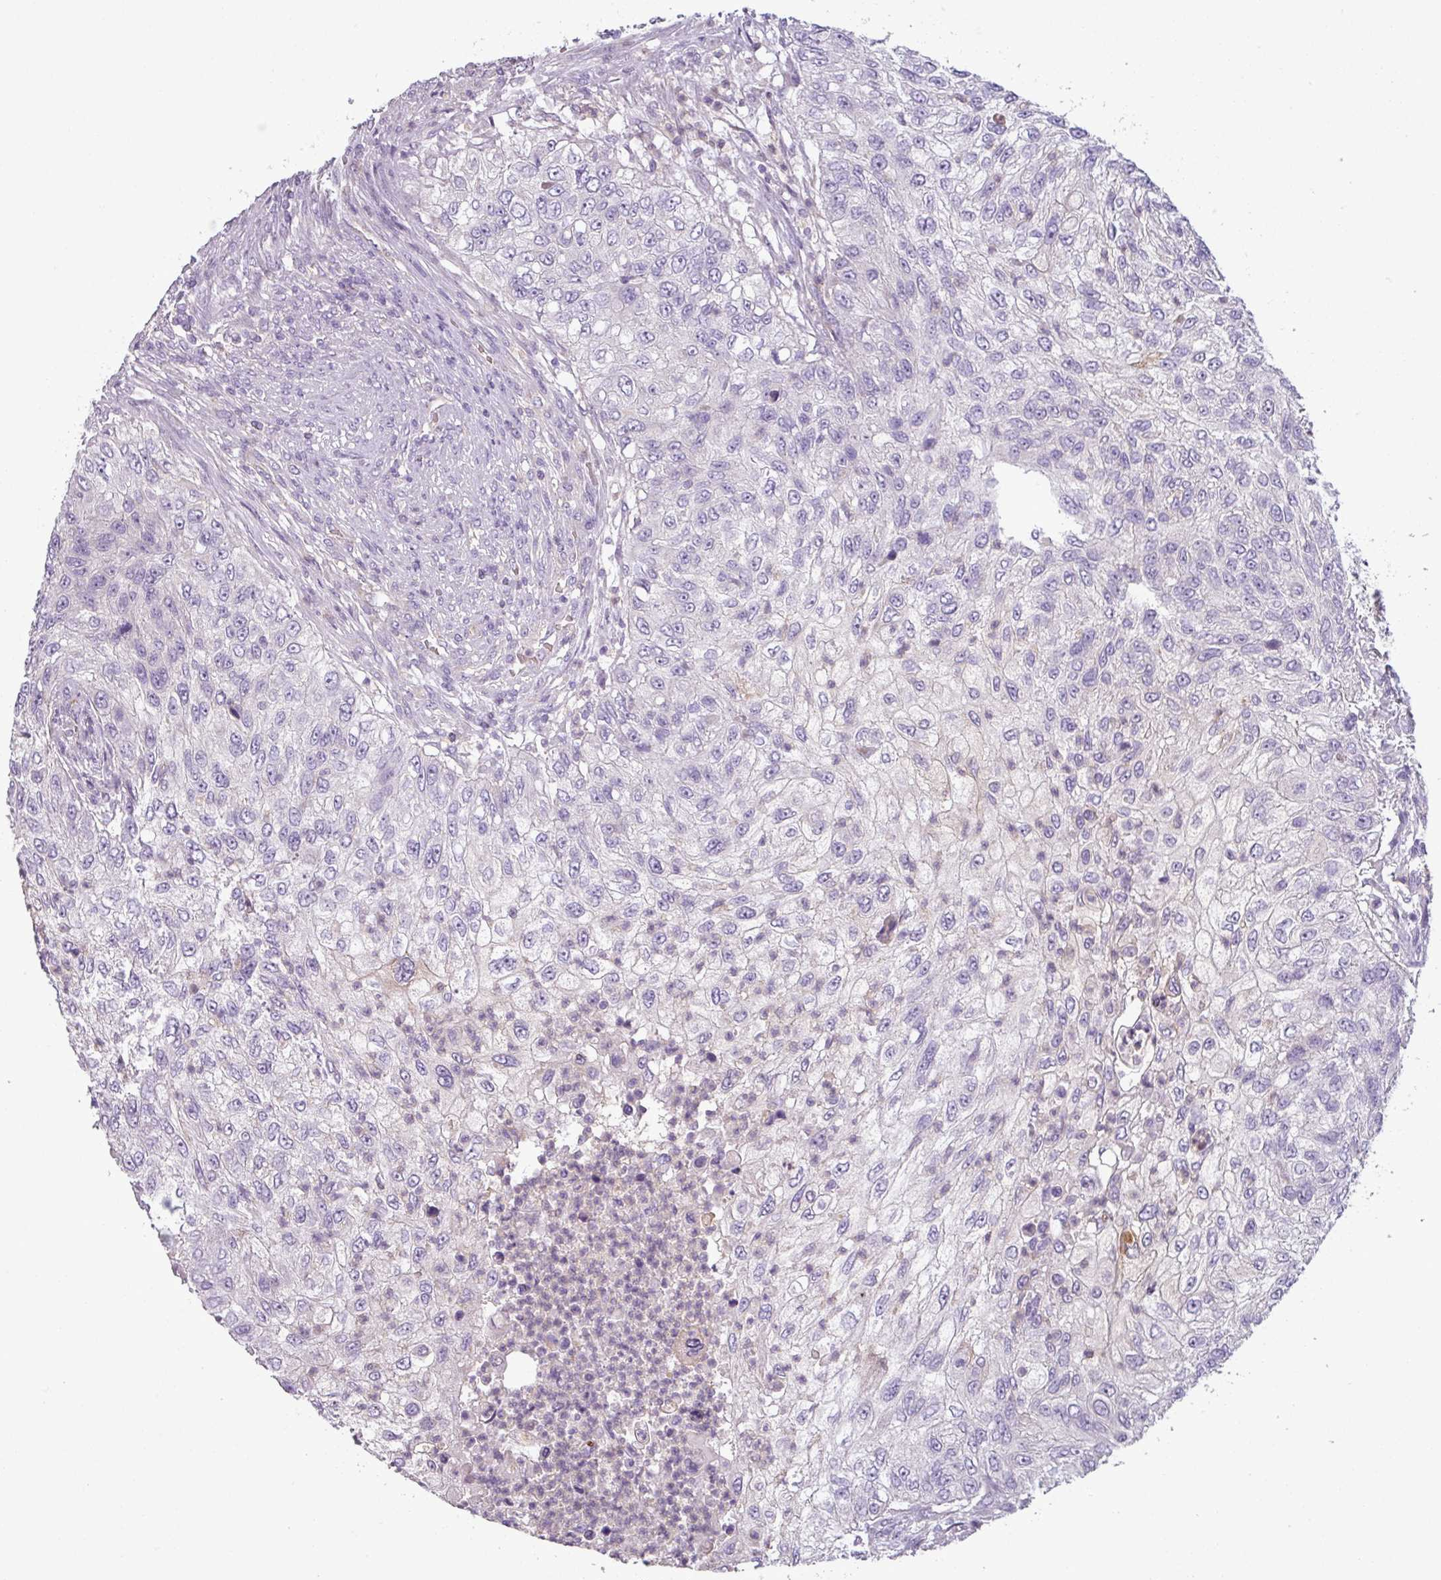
{"staining": {"intensity": "negative", "quantity": "none", "location": "none"}, "tissue": "urothelial cancer", "cell_type": "Tumor cells", "image_type": "cancer", "snomed": [{"axis": "morphology", "description": "Urothelial carcinoma, High grade"}, {"axis": "topography", "description": "Urinary bladder"}], "caption": "High power microscopy histopathology image of an immunohistochemistry image of urothelial cancer, revealing no significant staining in tumor cells.", "gene": "PNMA6A", "patient": {"sex": "female", "age": 60}}